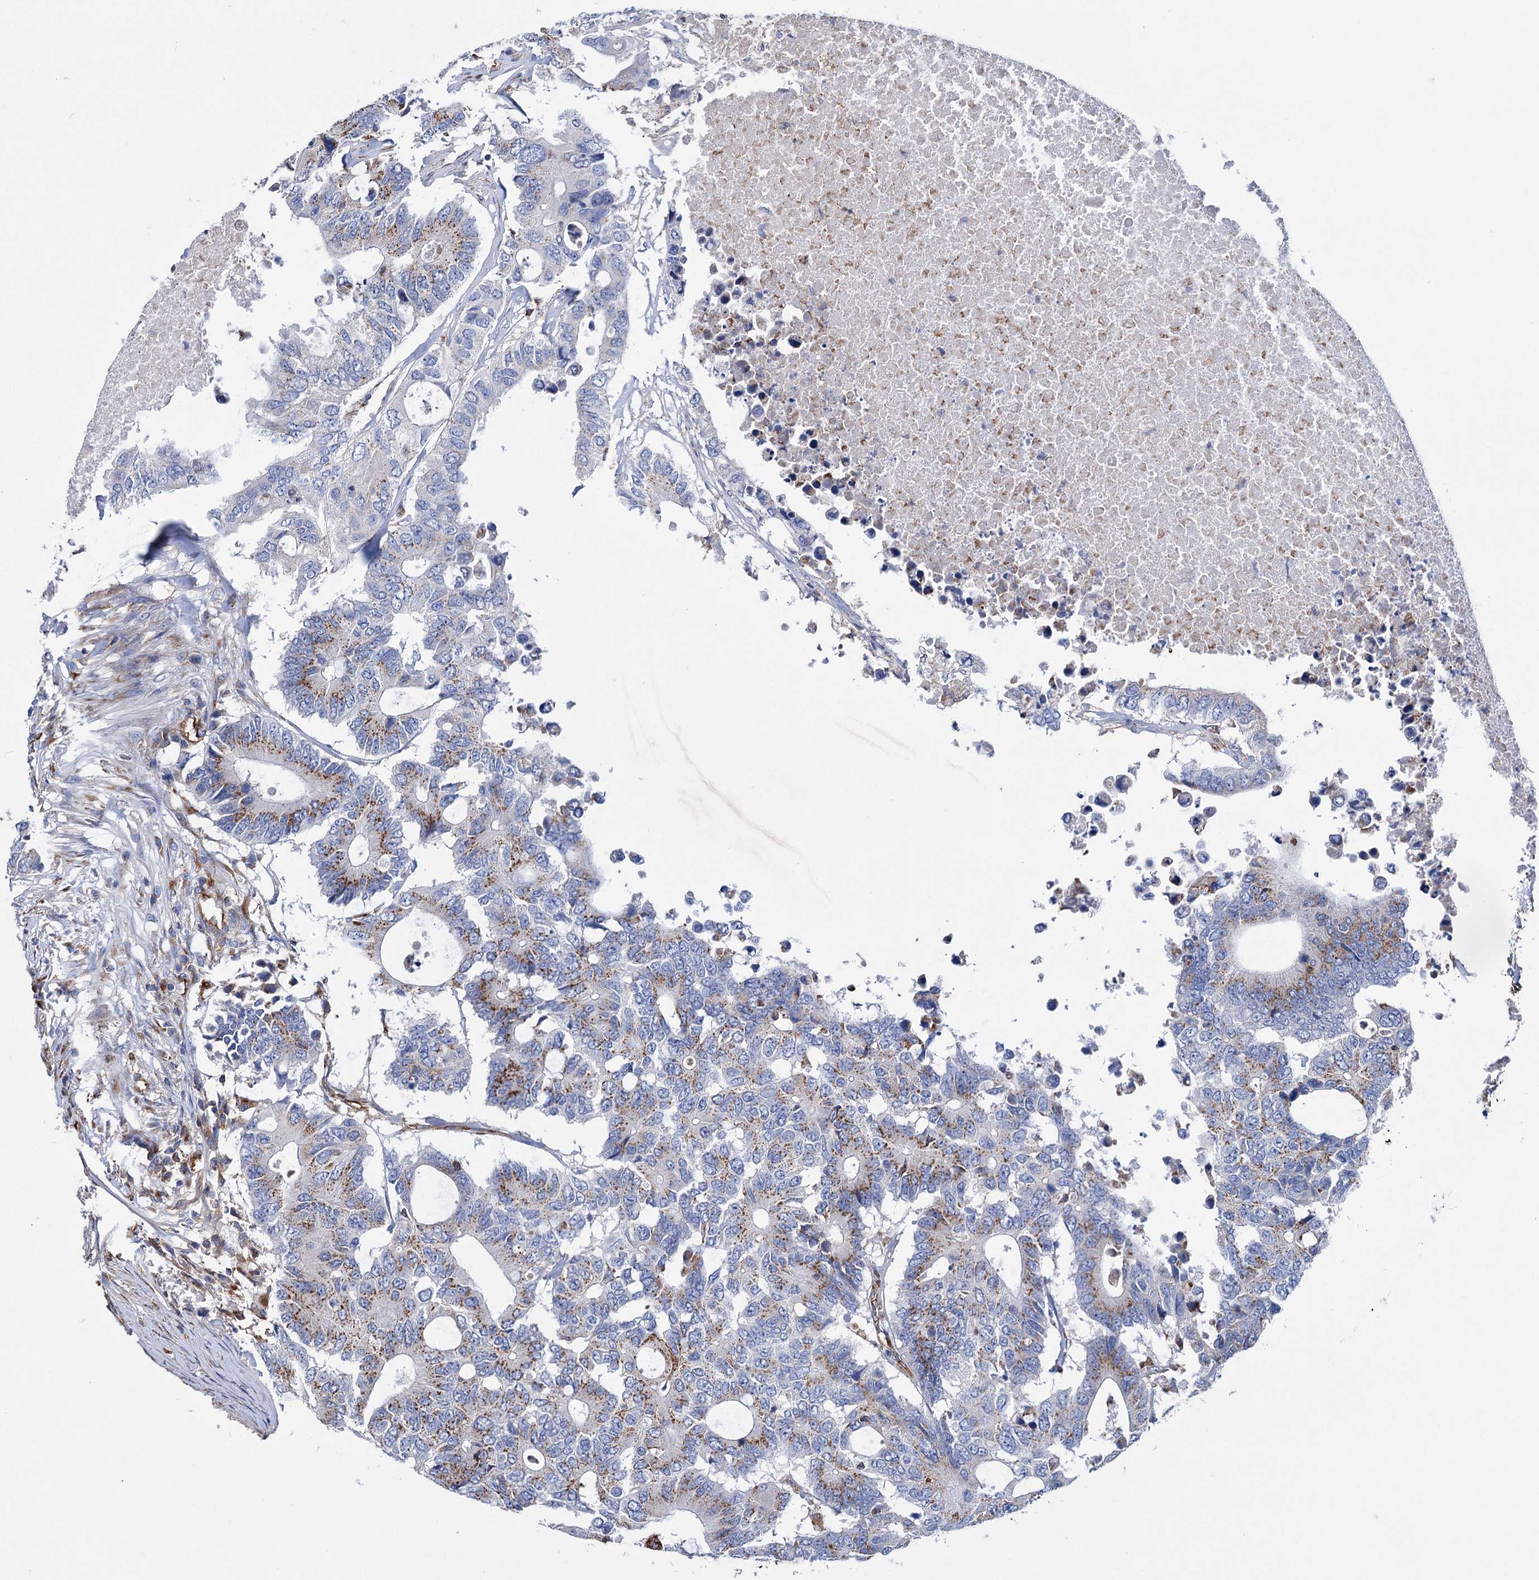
{"staining": {"intensity": "moderate", "quantity": ">75%", "location": "cytoplasmic/membranous"}, "tissue": "colorectal cancer", "cell_type": "Tumor cells", "image_type": "cancer", "snomed": [{"axis": "morphology", "description": "Adenocarcinoma, NOS"}, {"axis": "topography", "description": "Colon"}], "caption": "A brown stain labels moderate cytoplasmic/membranous expression of a protein in colorectal cancer tumor cells.", "gene": "SCPEP1", "patient": {"sex": "male", "age": 71}}